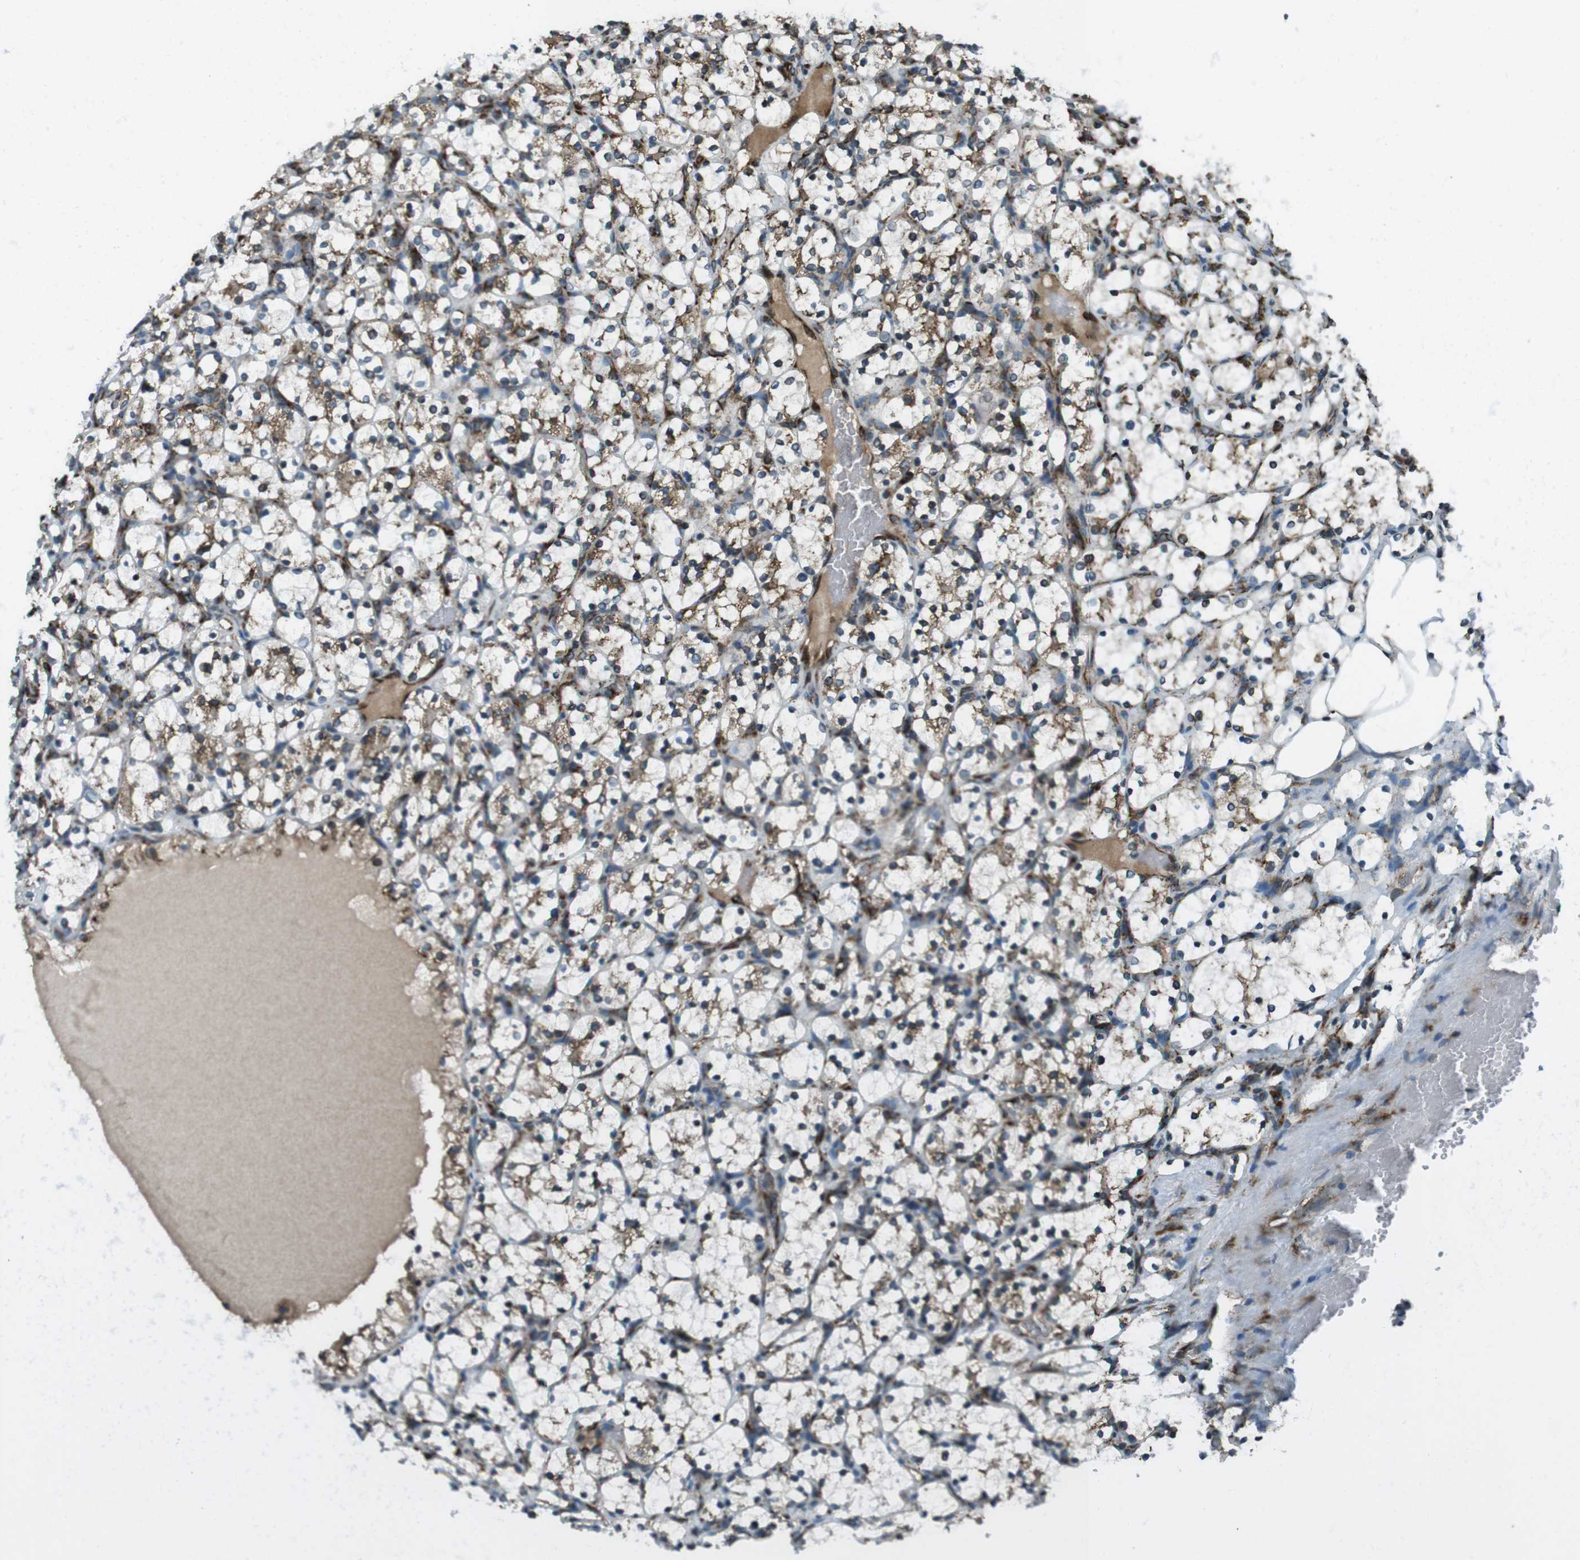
{"staining": {"intensity": "negative", "quantity": "none", "location": "none"}, "tissue": "renal cancer", "cell_type": "Tumor cells", "image_type": "cancer", "snomed": [{"axis": "morphology", "description": "Adenocarcinoma, NOS"}, {"axis": "topography", "description": "Kidney"}], "caption": "DAB immunohistochemical staining of human renal cancer (adenocarcinoma) displays no significant positivity in tumor cells.", "gene": "KTN1", "patient": {"sex": "female", "age": 69}}